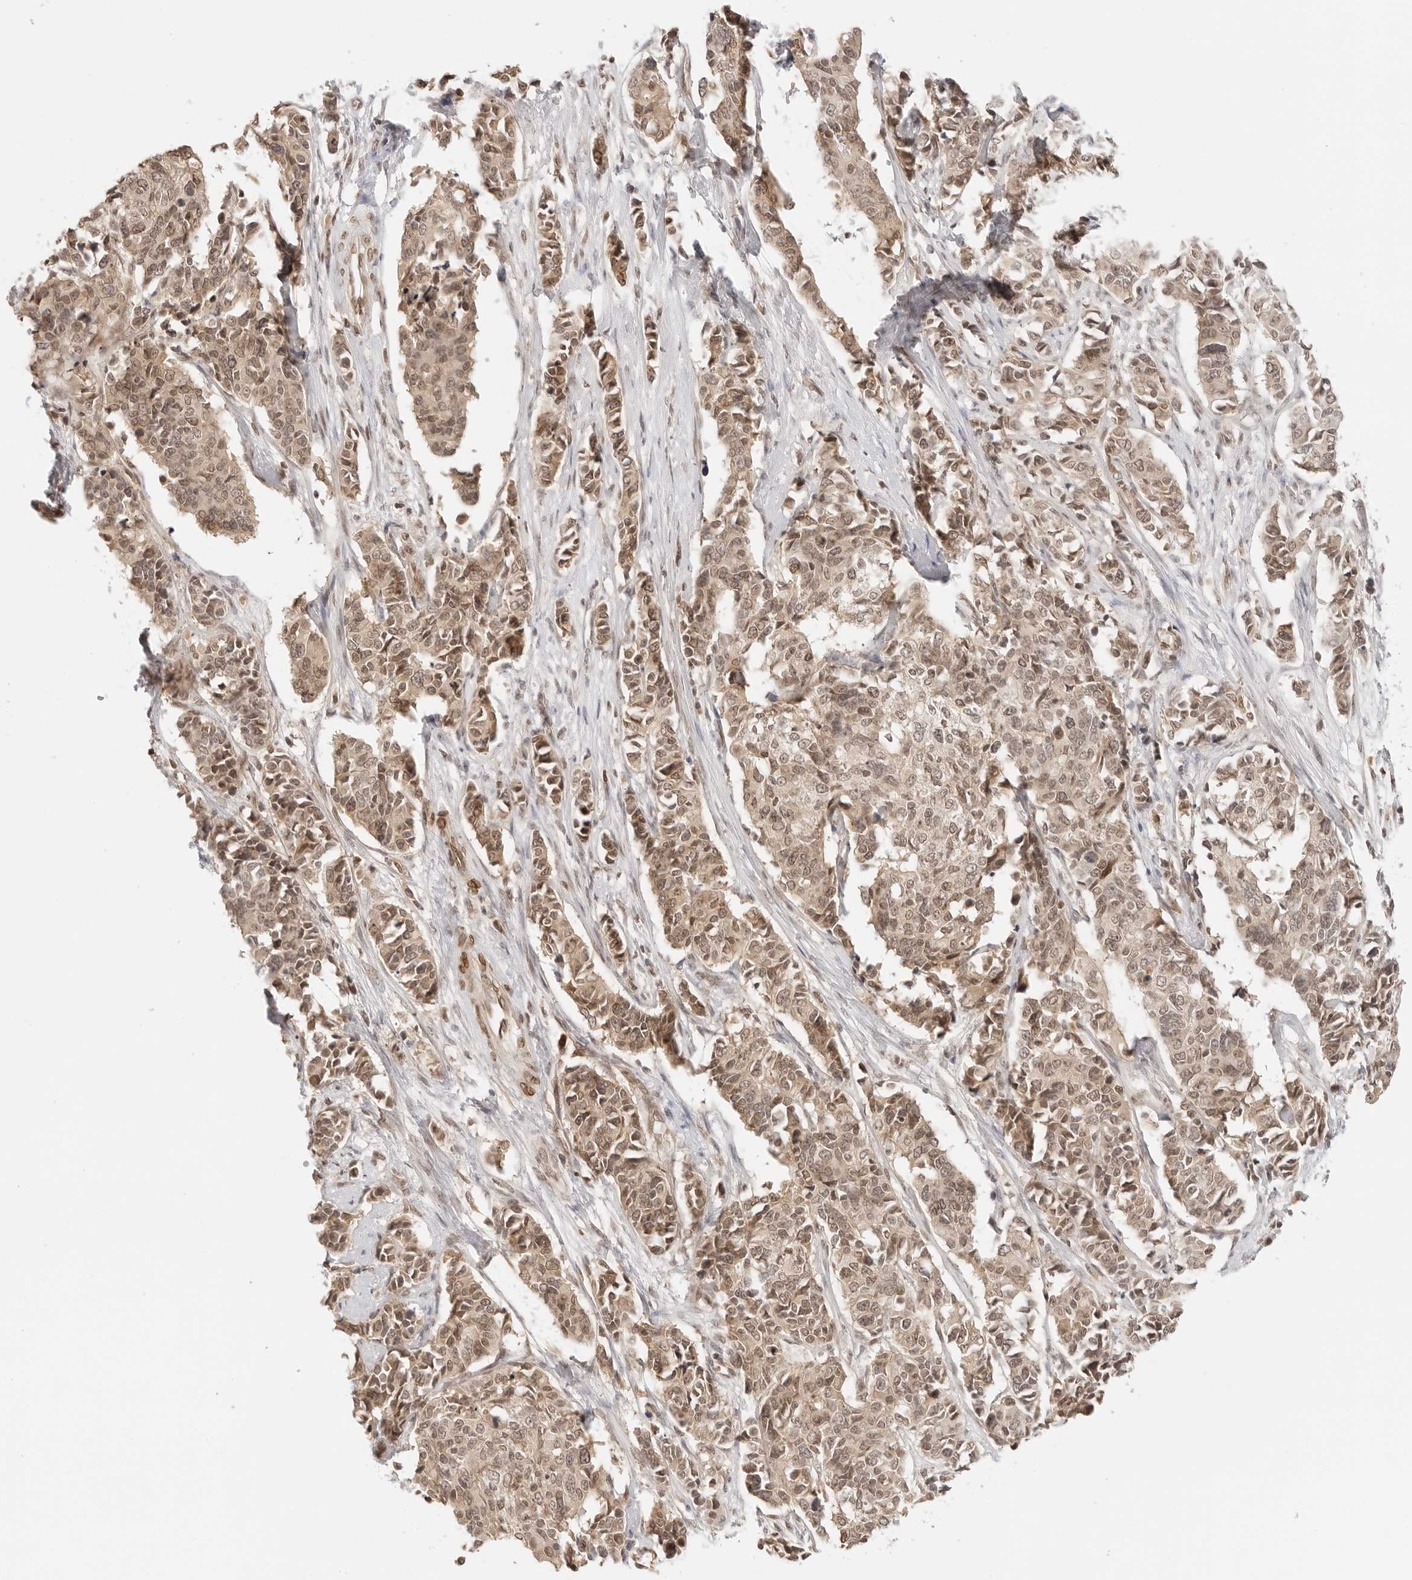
{"staining": {"intensity": "moderate", "quantity": ">75%", "location": "cytoplasmic/membranous,nuclear"}, "tissue": "cervical cancer", "cell_type": "Tumor cells", "image_type": "cancer", "snomed": [{"axis": "morphology", "description": "Normal tissue, NOS"}, {"axis": "morphology", "description": "Squamous cell carcinoma, NOS"}, {"axis": "topography", "description": "Cervix"}], "caption": "Protein analysis of cervical squamous cell carcinoma tissue shows moderate cytoplasmic/membranous and nuclear staining in about >75% of tumor cells. The staining is performed using DAB (3,3'-diaminobenzidine) brown chromogen to label protein expression. The nuclei are counter-stained blue using hematoxylin.", "gene": "POLH", "patient": {"sex": "female", "age": 35}}